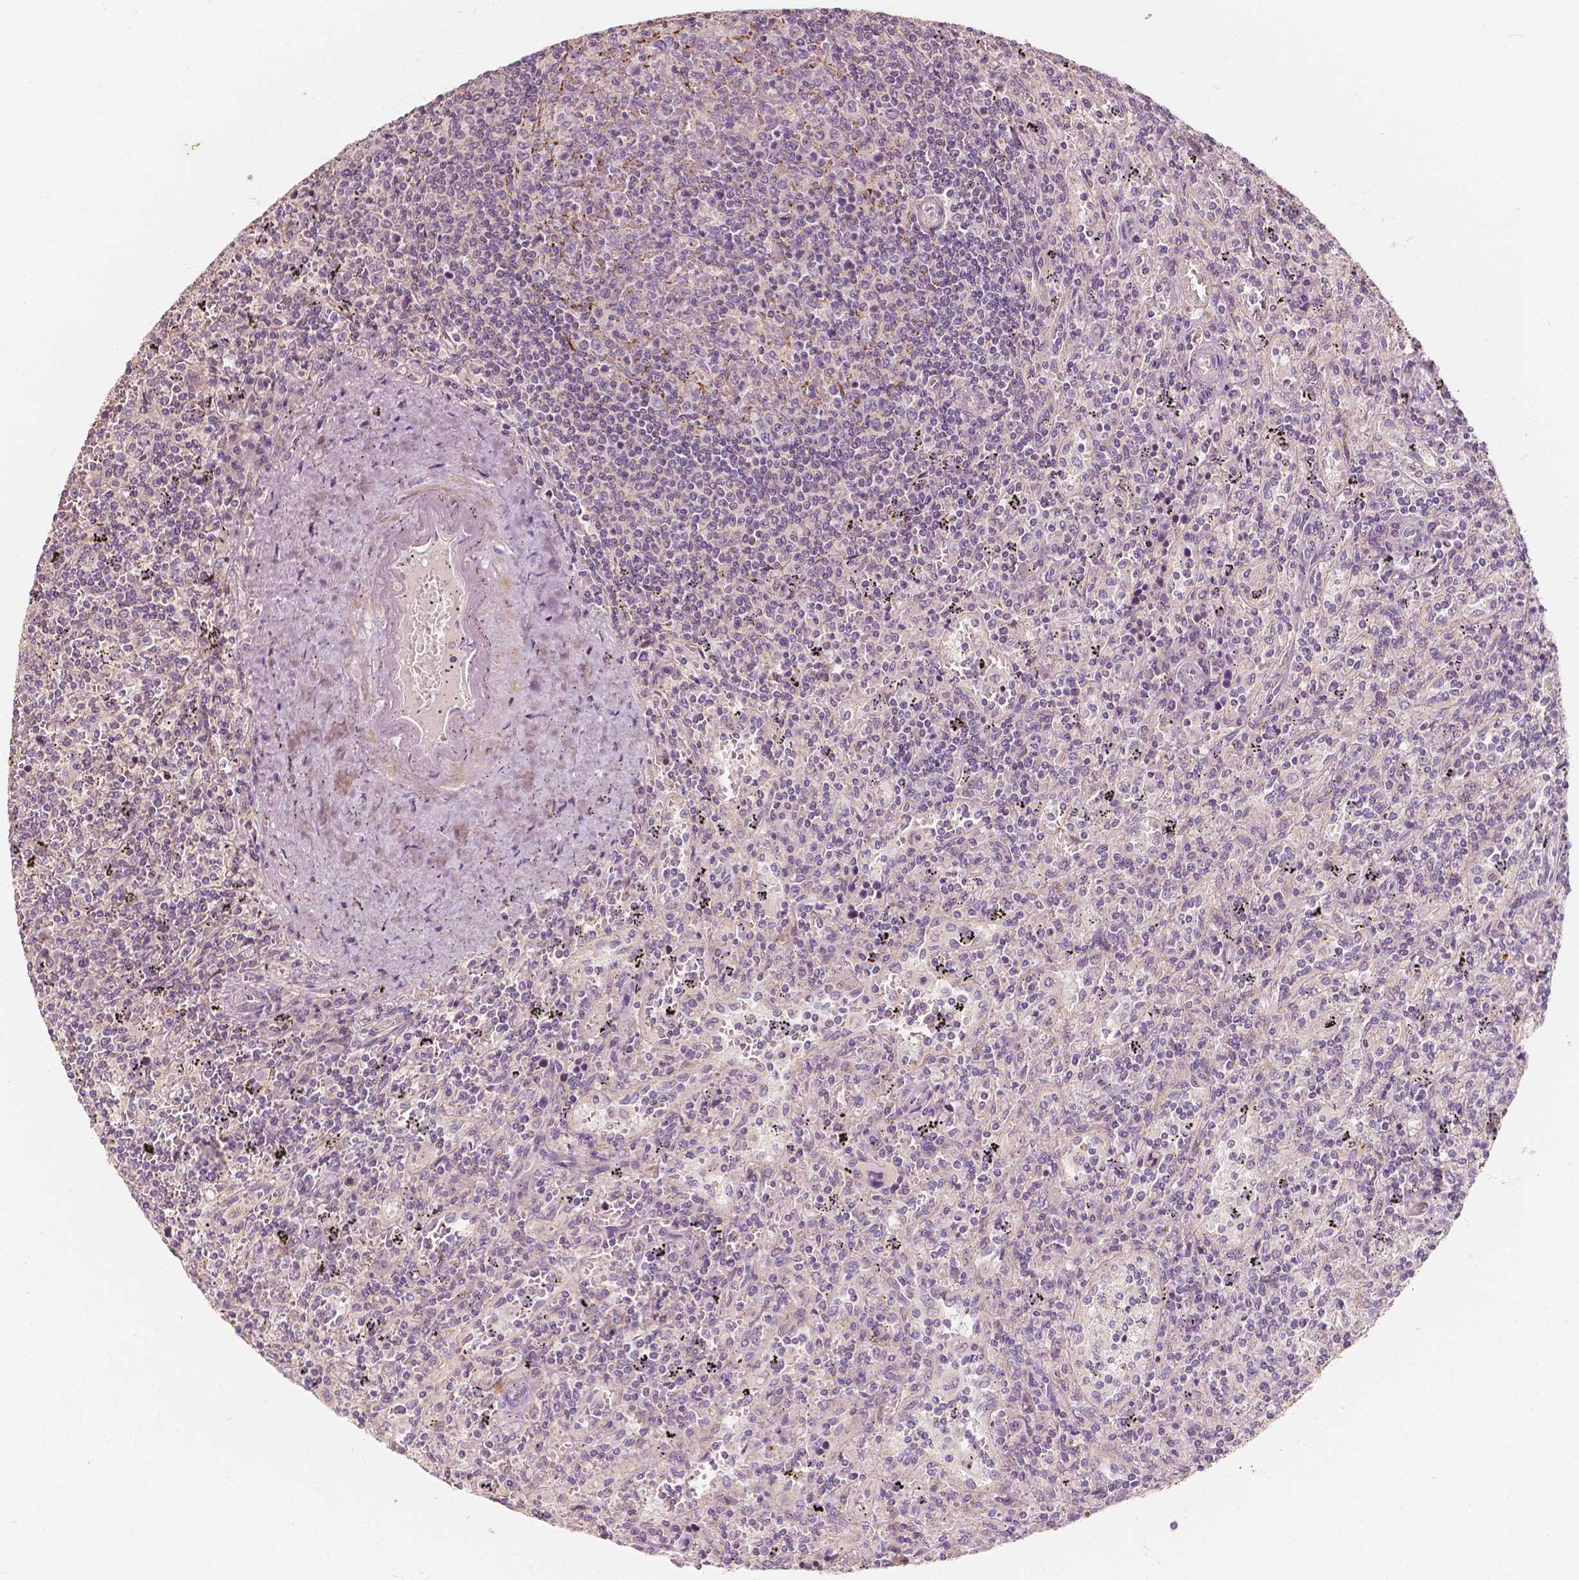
{"staining": {"intensity": "negative", "quantity": "none", "location": "none"}, "tissue": "lymphoma", "cell_type": "Tumor cells", "image_type": "cancer", "snomed": [{"axis": "morphology", "description": "Malignant lymphoma, non-Hodgkin's type, Low grade"}, {"axis": "topography", "description": "Spleen"}], "caption": "This is an IHC image of human low-grade malignant lymphoma, non-Hodgkin's type. There is no positivity in tumor cells.", "gene": "SHPK", "patient": {"sex": "male", "age": 62}}